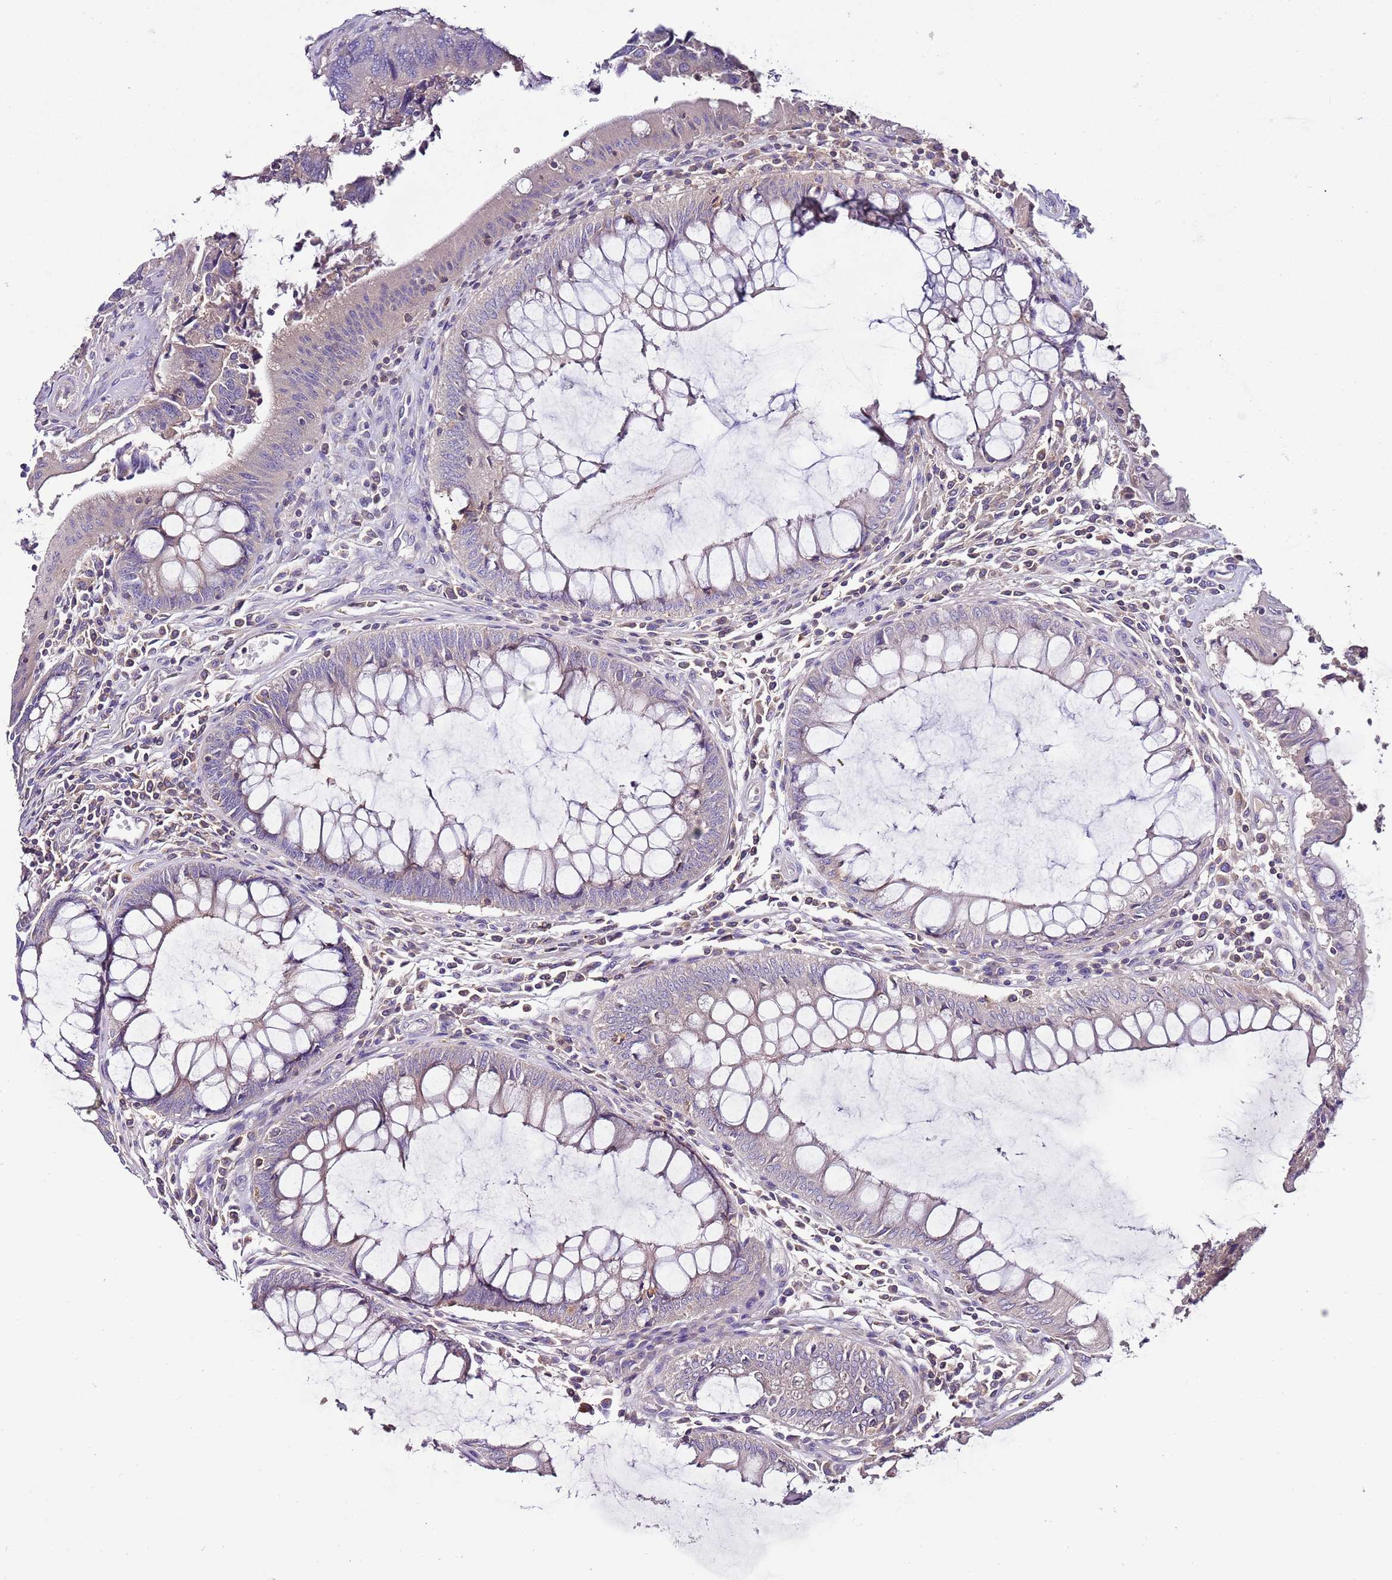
{"staining": {"intensity": "negative", "quantity": "none", "location": "none"}, "tissue": "colorectal cancer", "cell_type": "Tumor cells", "image_type": "cancer", "snomed": [{"axis": "morphology", "description": "Adenocarcinoma, NOS"}, {"axis": "topography", "description": "Colon"}], "caption": "Colorectal cancer (adenocarcinoma) stained for a protein using IHC displays no positivity tumor cells.", "gene": "IGIP", "patient": {"sex": "female", "age": 67}}